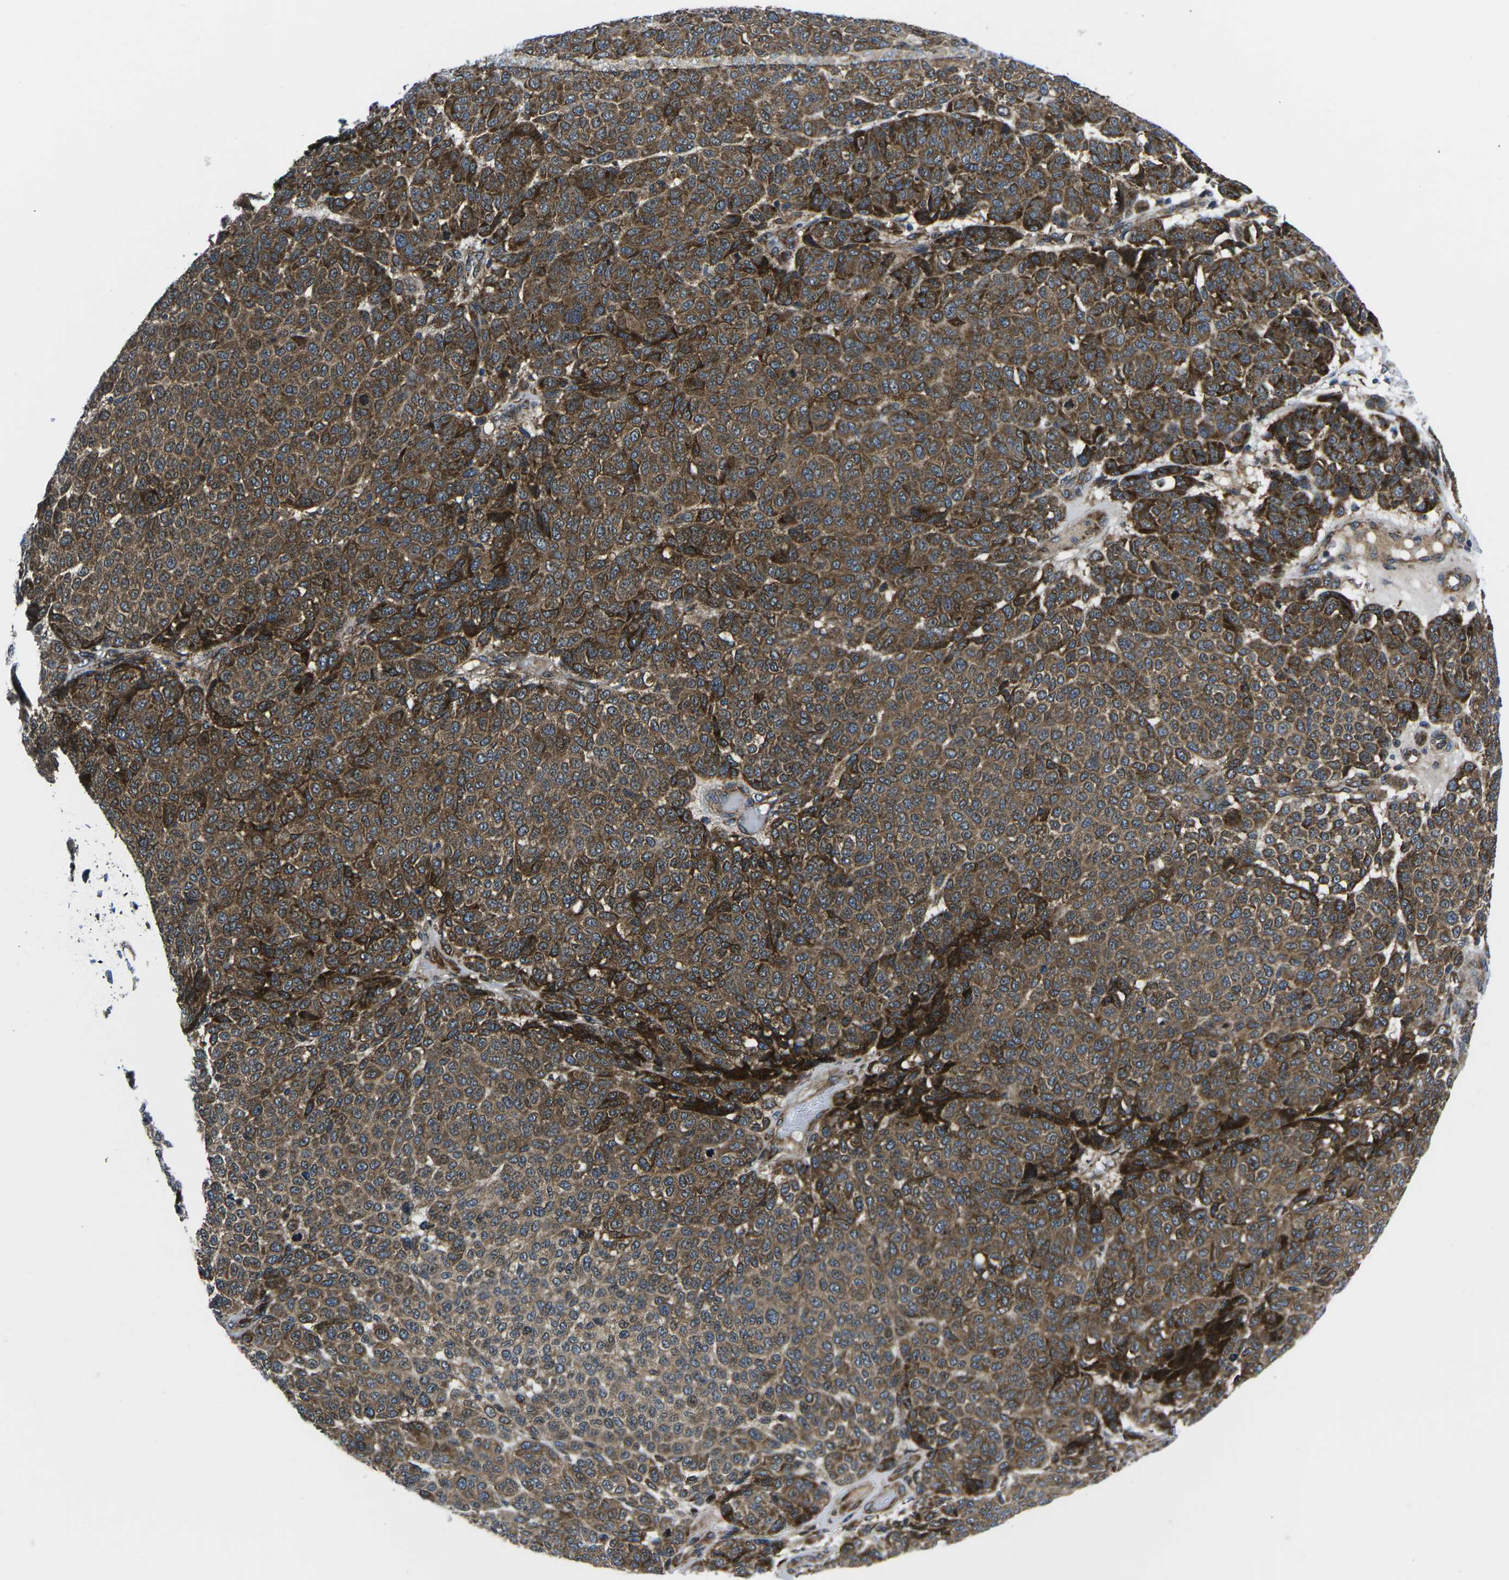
{"staining": {"intensity": "moderate", "quantity": ">75%", "location": "cytoplasmic/membranous"}, "tissue": "melanoma", "cell_type": "Tumor cells", "image_type": "cancer", "snomed": [{"axis": "morphology", "description": "Malignant melanoma, NOS"}, {"axis": "topography", "description": "Skin"}], "caption": "IHC (DAB (3,3'-diaminobenzidine)) staining of human malignant melanoma exhibits moderate cytoplasmic/membranous protein expression in approximately >75% of tumor cells.", "gene": "EIF4E", "patient": {"sex": "male", "age": 59}}